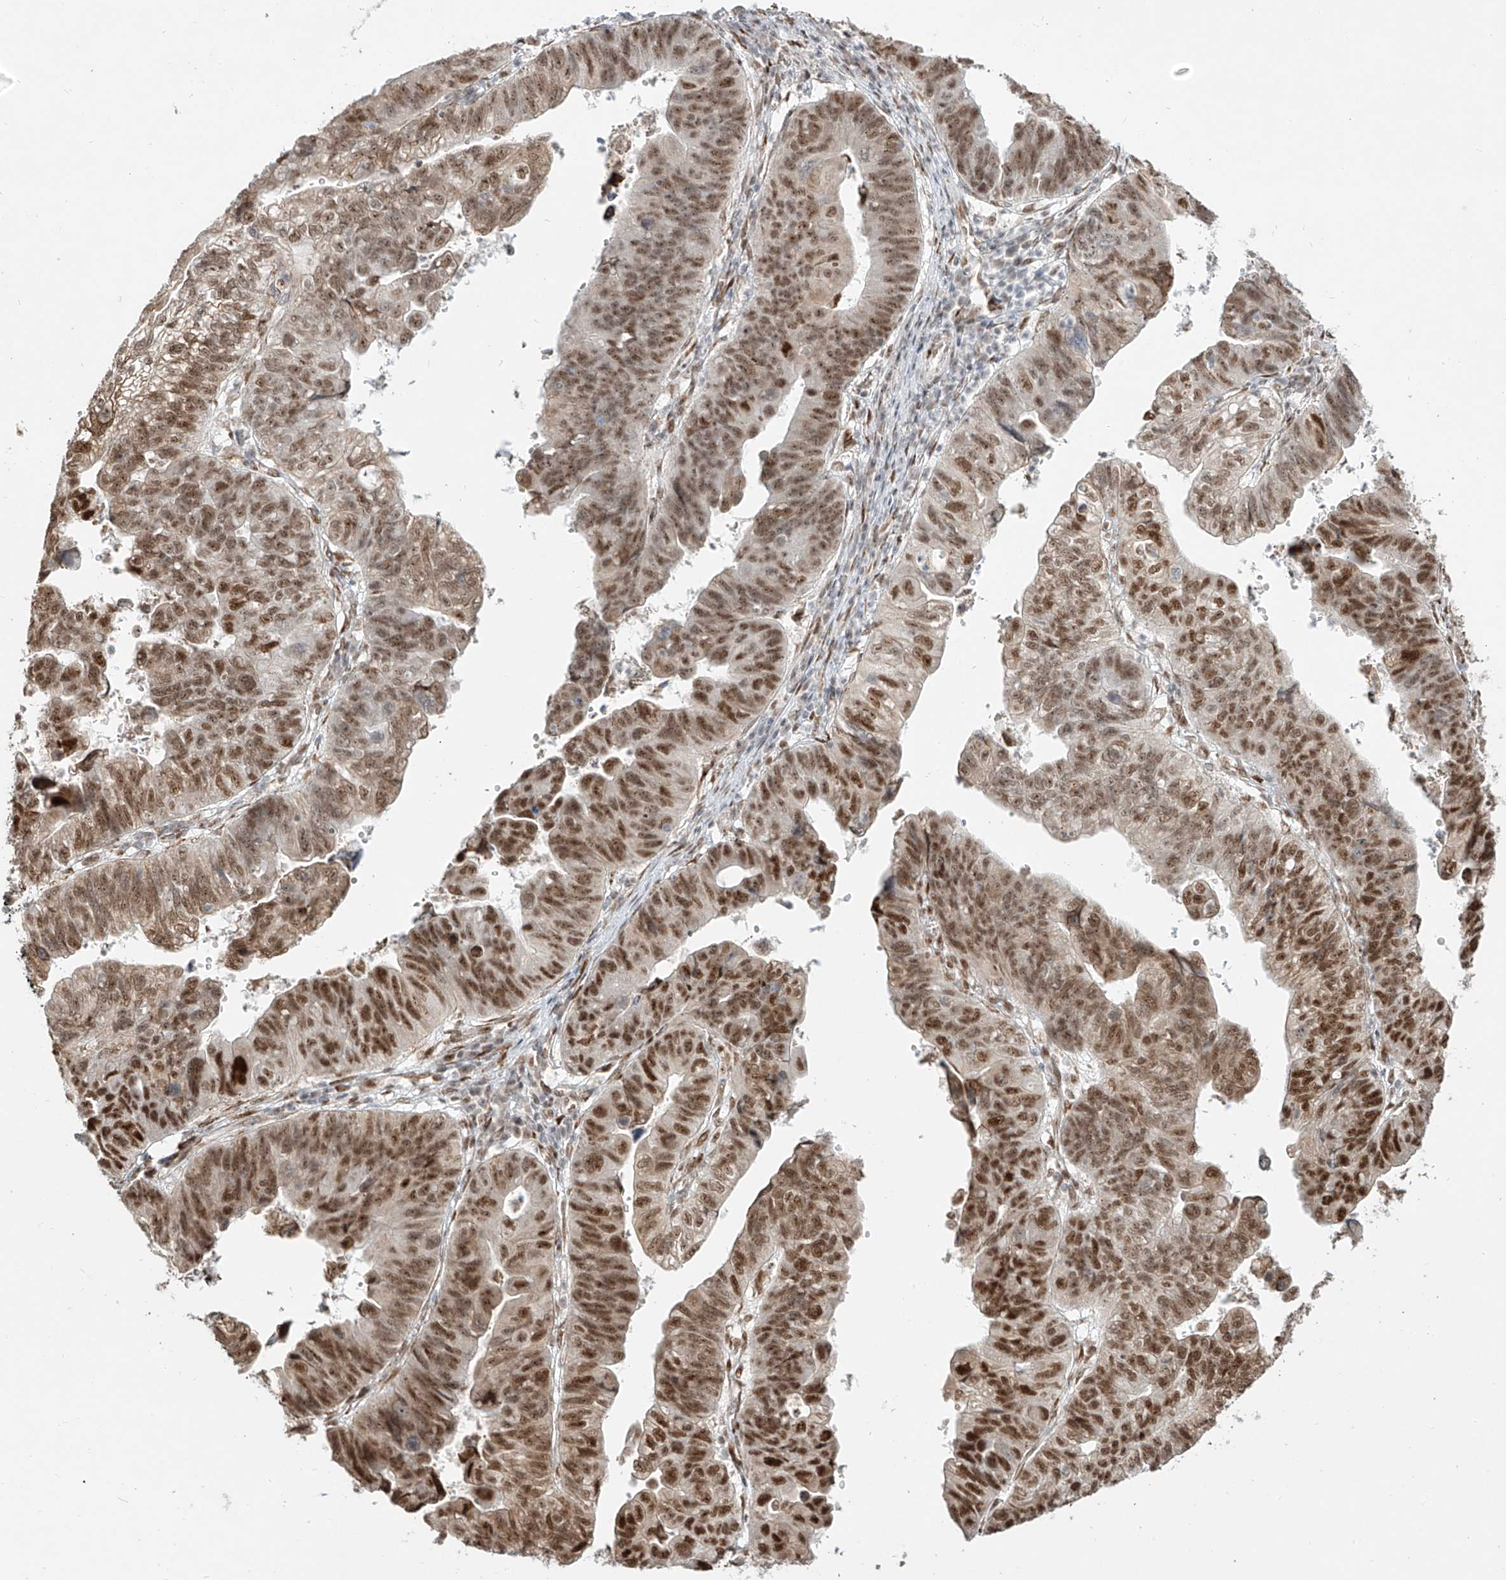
{"staining": {"intensity": "moderate", "quantity": ">75%", "location": "nuclear"}, "tissue": "stomach cancer", "cell_type": "Tumor cells", "image_type": "cancer", "snomed": [{"axis": "morphology", "description": "Adenocarcinoma, NOS"}, {"axis": "topography", "description": "Stomach"}], "caption": "Tumor cells exhibit medium levels of moderate nuclear positivity in about >75% of cells in human stomach cancer. The protein is stained brown, and the nuclei are stained in blue (DAB IHC with brightfield microscopy, high magnification).", "gene": "ZNF710", "patient": {"sex": "male", "age": 59}}